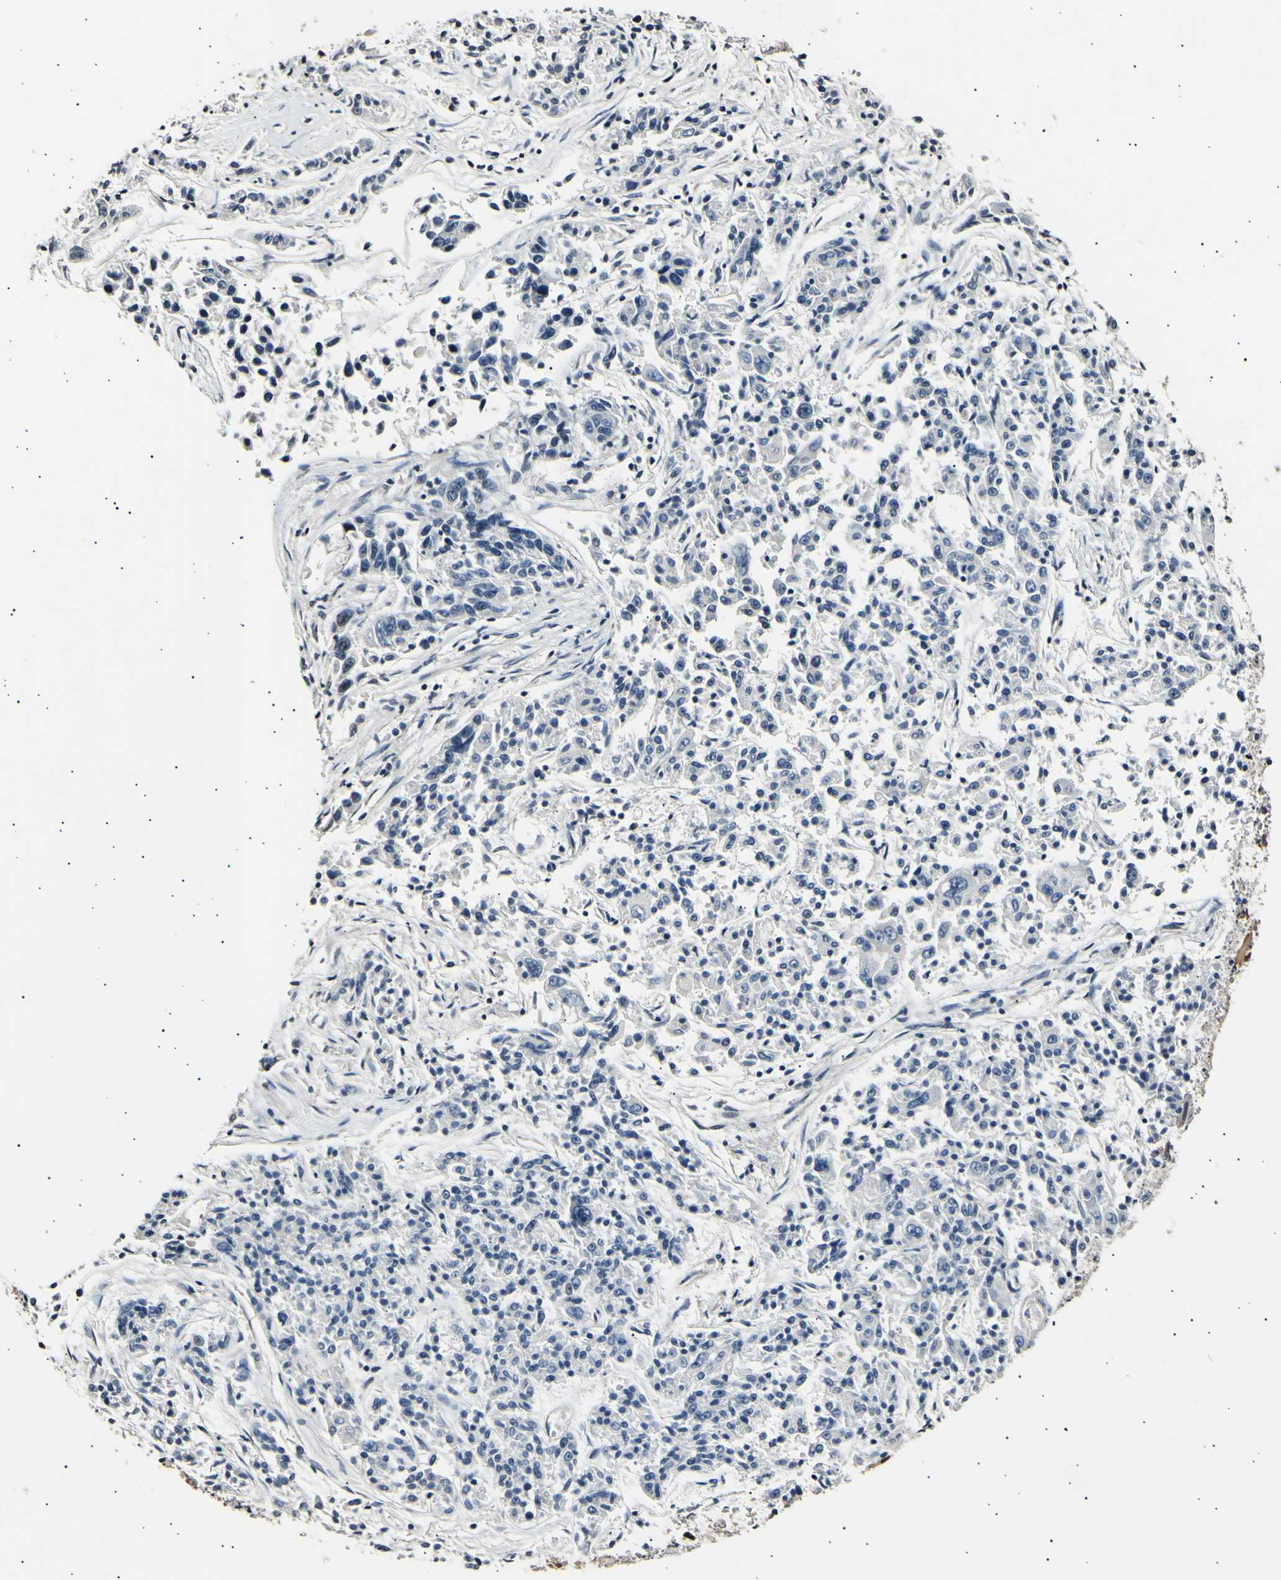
{"staining": {"intensity": "negative", "quantity": "none", "location": "none"}, "tissue": "lung cancer", "cell_type": "Tumor cells", "image_type": "cancer", "snomed": [{"axis": "morphology", "description": "Adenocarcinoma, NOS"}, {"axis": "topography", "description": "Lung"}], "caption": "This is an immunohistochemistry histopathology image of human lung adenocarcinoma. There is no staining in tumor cells.", "gene": "AK1", "patient": {"sex": "male", "age": 84}}